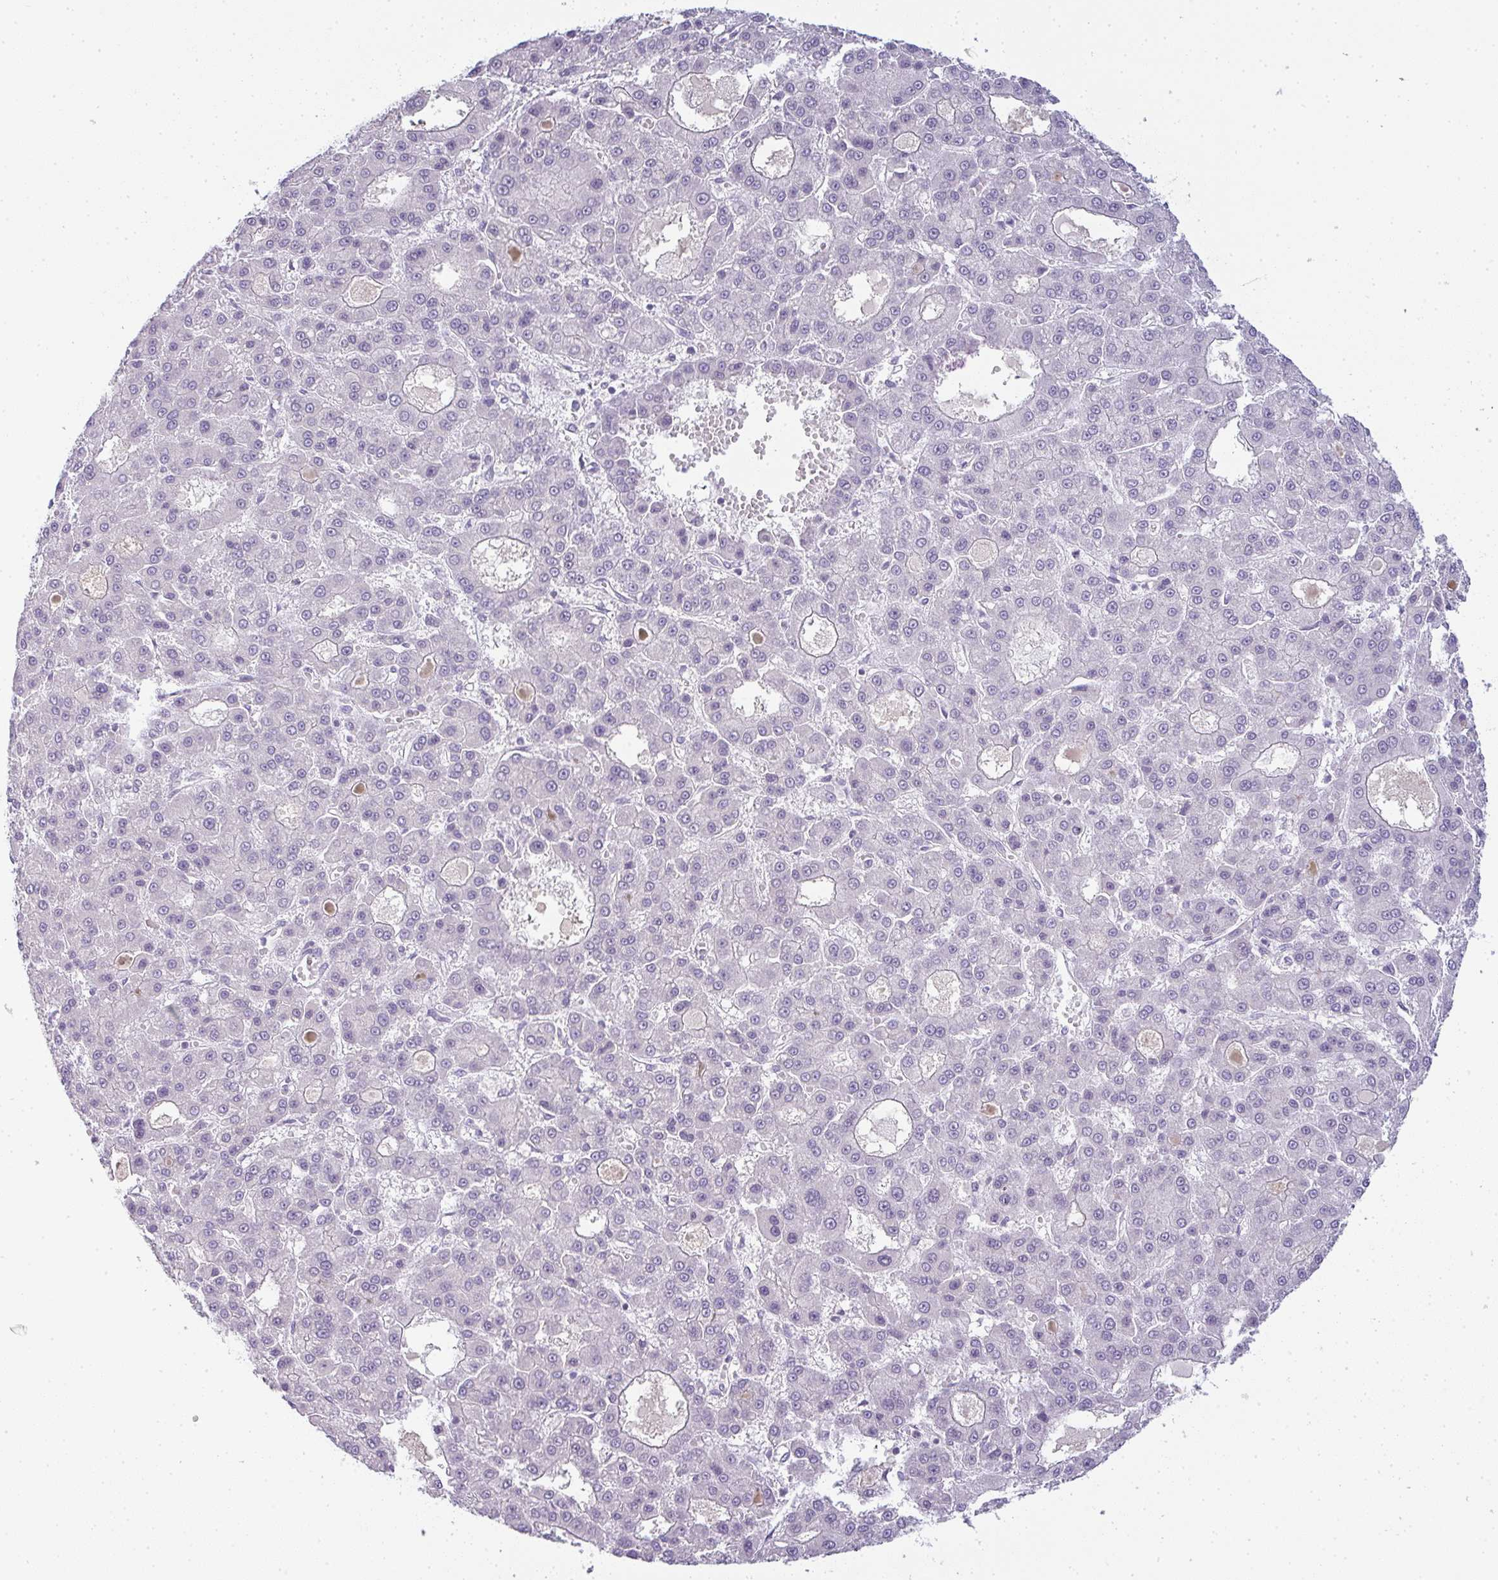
{"staining": {"intensity": "negative", "quantity": "none", "location": "none"}, "tissue": "liver cancer", "cell_type": "Tumor cells", "image_type": "cancer", "snomed": [{"axis": "morphology", "description": "Carcinoma, Hepatocellular, NOS"}, {"axis": "topography", "description": "Liver"}], "caption": "Immunohistochemistry micrograph of neoplastic tissue: liver hepatocellular carcinoma stained with DAB (3,3'-diaminobenzidine) displays no significant protein positivity in tumor cells.", "gene": "SIRPB2", "patient": {"sex": "male", "age": 70}}